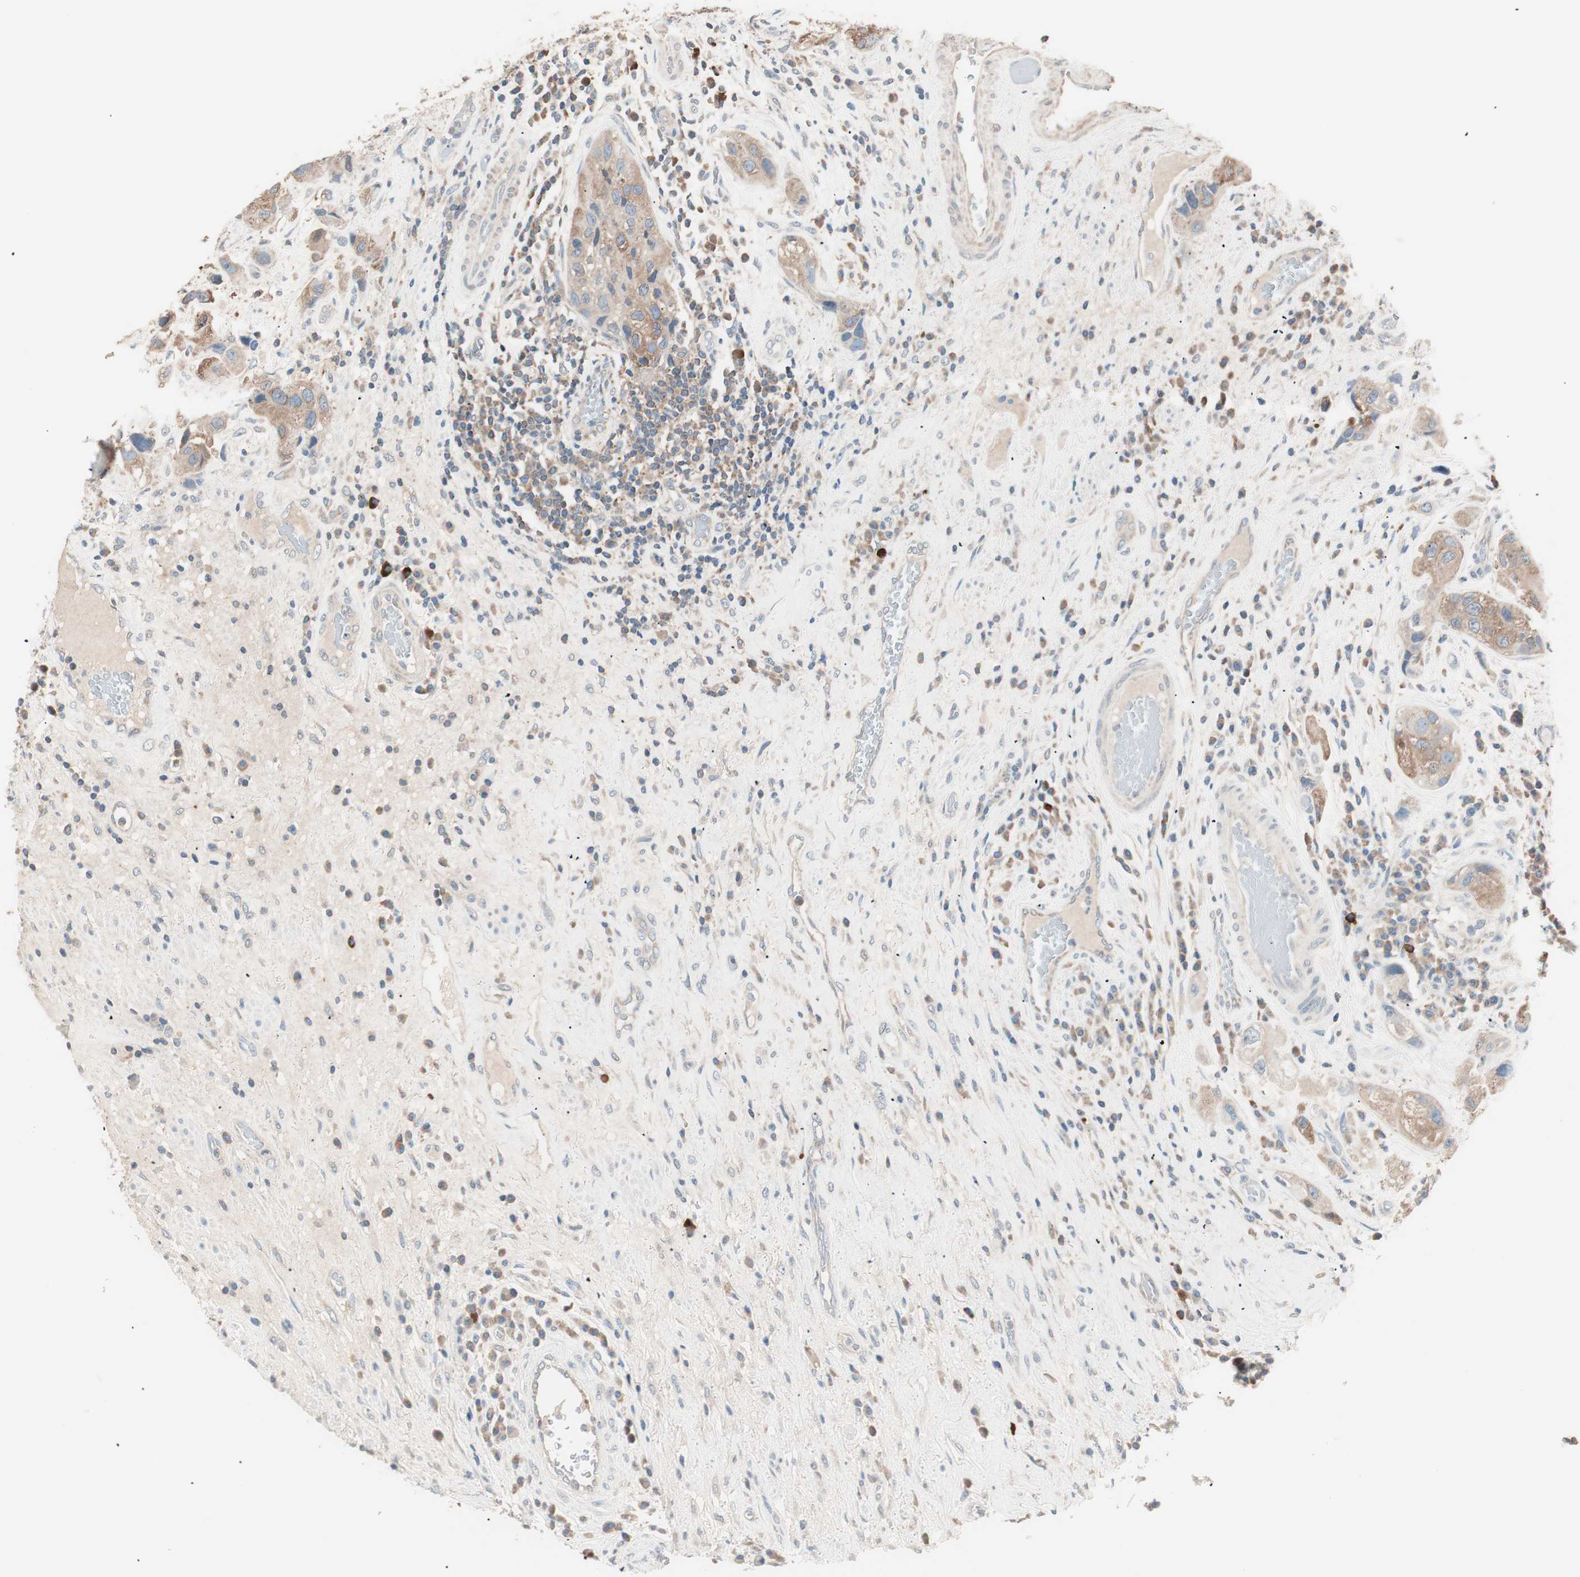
{"staining": {"intensity": "moderate", "quantity": ">75%", "location": "cytoplasmic/membranous"}, "tissue": "urothelial cancer", "cell_type": "Tumor cells", "image_type": "cancer", "snomed": [{"axis": "morphology", "description": "Urothelial carcinoma, High grade"}, {"axis": "topography", "description": "Urinary bladder"}], "caption": "Immunohistochemistry (IHC) staining of urothelial cancer, which demonstrates medium levels of moderate cytoplasmic/membranous positivity in approximately >75% of tumor cells indicating moderate cytoplasmic/membranous protein expression. The staining was performed using DAB (brown) for protein detection and nuclei were counterstained in hematoxylin (blue).", "gene": "RAD54B", "patient": {"sex": "female", "age": 64}}